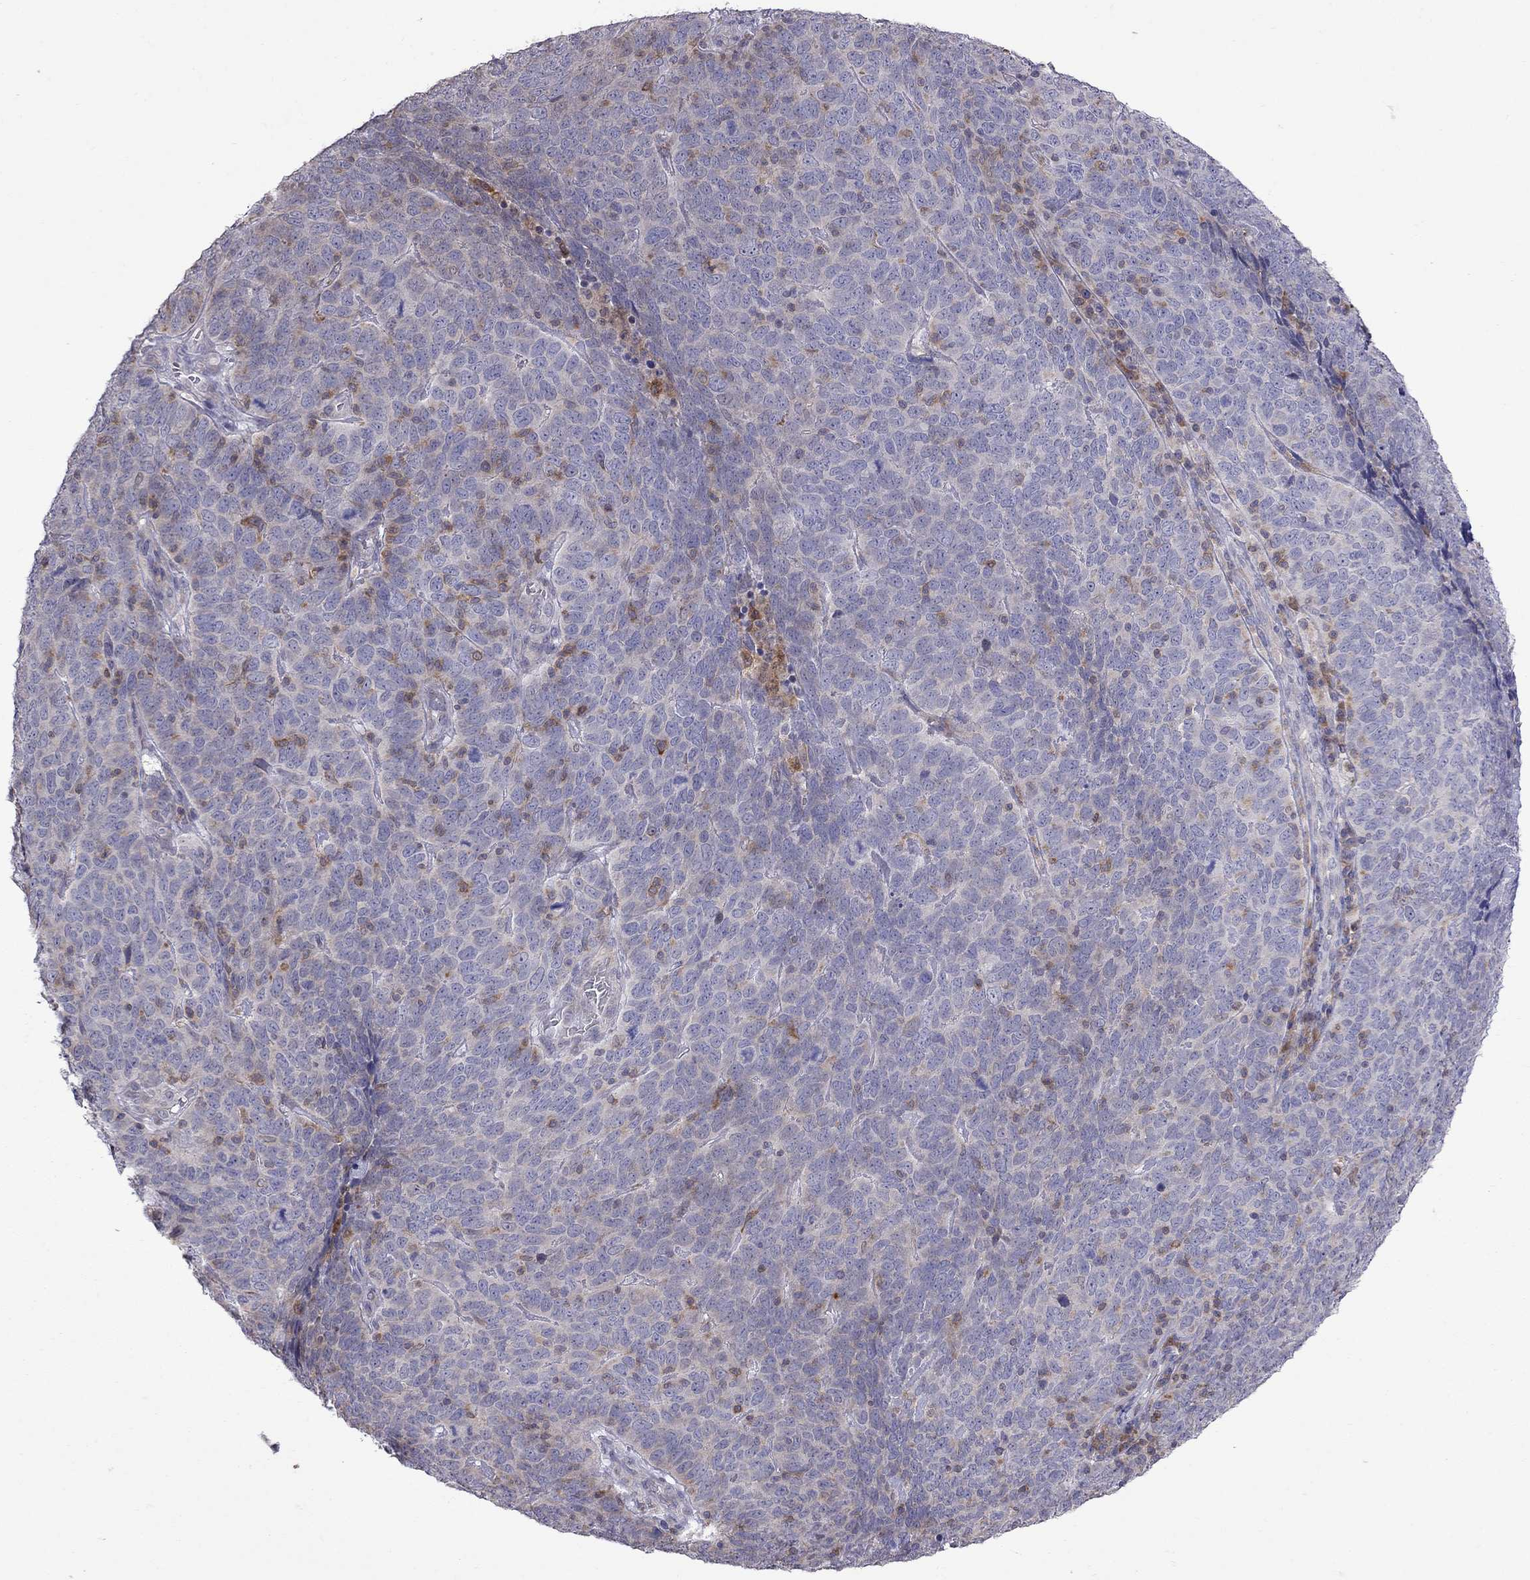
{"staining": {"intensity": "negative", "quantity": "none", "location": "none"}, "tissue": "skin cancer", "cell_type": "Tumor cells", "image_type": "cancer", "snomed": [{"axis": "morphology", "description": "Squamous cell carcinoma, NOS"}, {"axis": "topography", "description": "Skin"}, {"axis": "topography", "description": "Anal"}], "caption": "This is an immunohistochemistry photomicrograph of skin squamous cell carcinoma. There is no staining in tumor cells.", "gene": "ADAM28", "patient": {"sex": "female", "age": 51}}